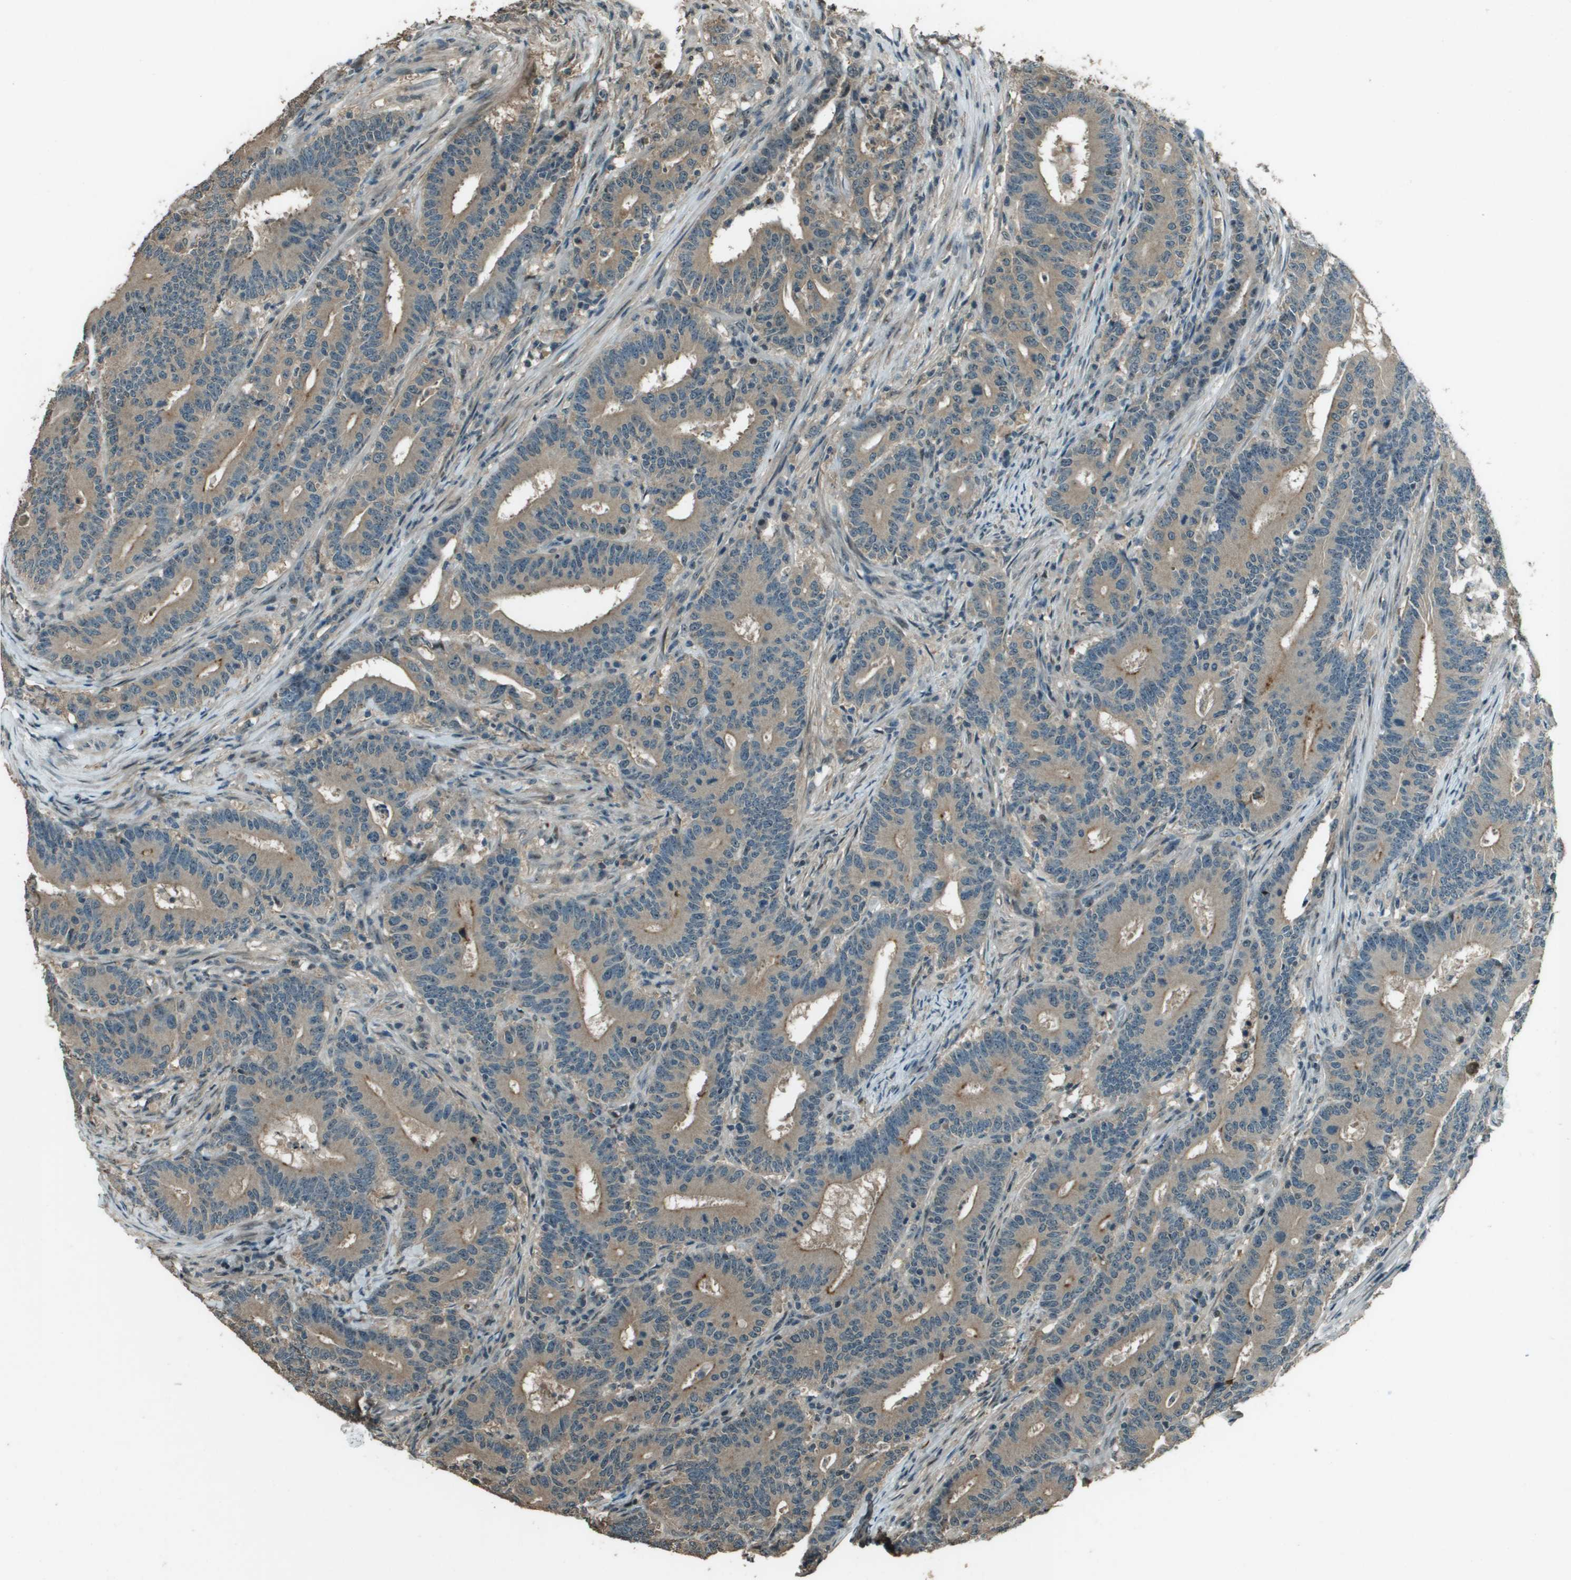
{"staining": {"intensity": "weak", "quantity": ">75%", "location": "cytoplasmic/membranous"}, "tissue": "colorectal cancer", "cell_type": "Tumor cells", "image_type": "cancer", "snomed": [{"axis": "morphology", "description": "Adenocarcinoma, NOS"}, {"axis": "topography", "description": "Colon"}], "caption": "This histopathology image demonstrates colorectal cancer stained with immunohistochemistry to label a protein in brown. The cytoplasmic/membranous of tumor cells show weak positivity for the protein. Nuclei are counter-stained blue.", "gene": "SDC3", "patient": {"sex": "female", "age": 66}}